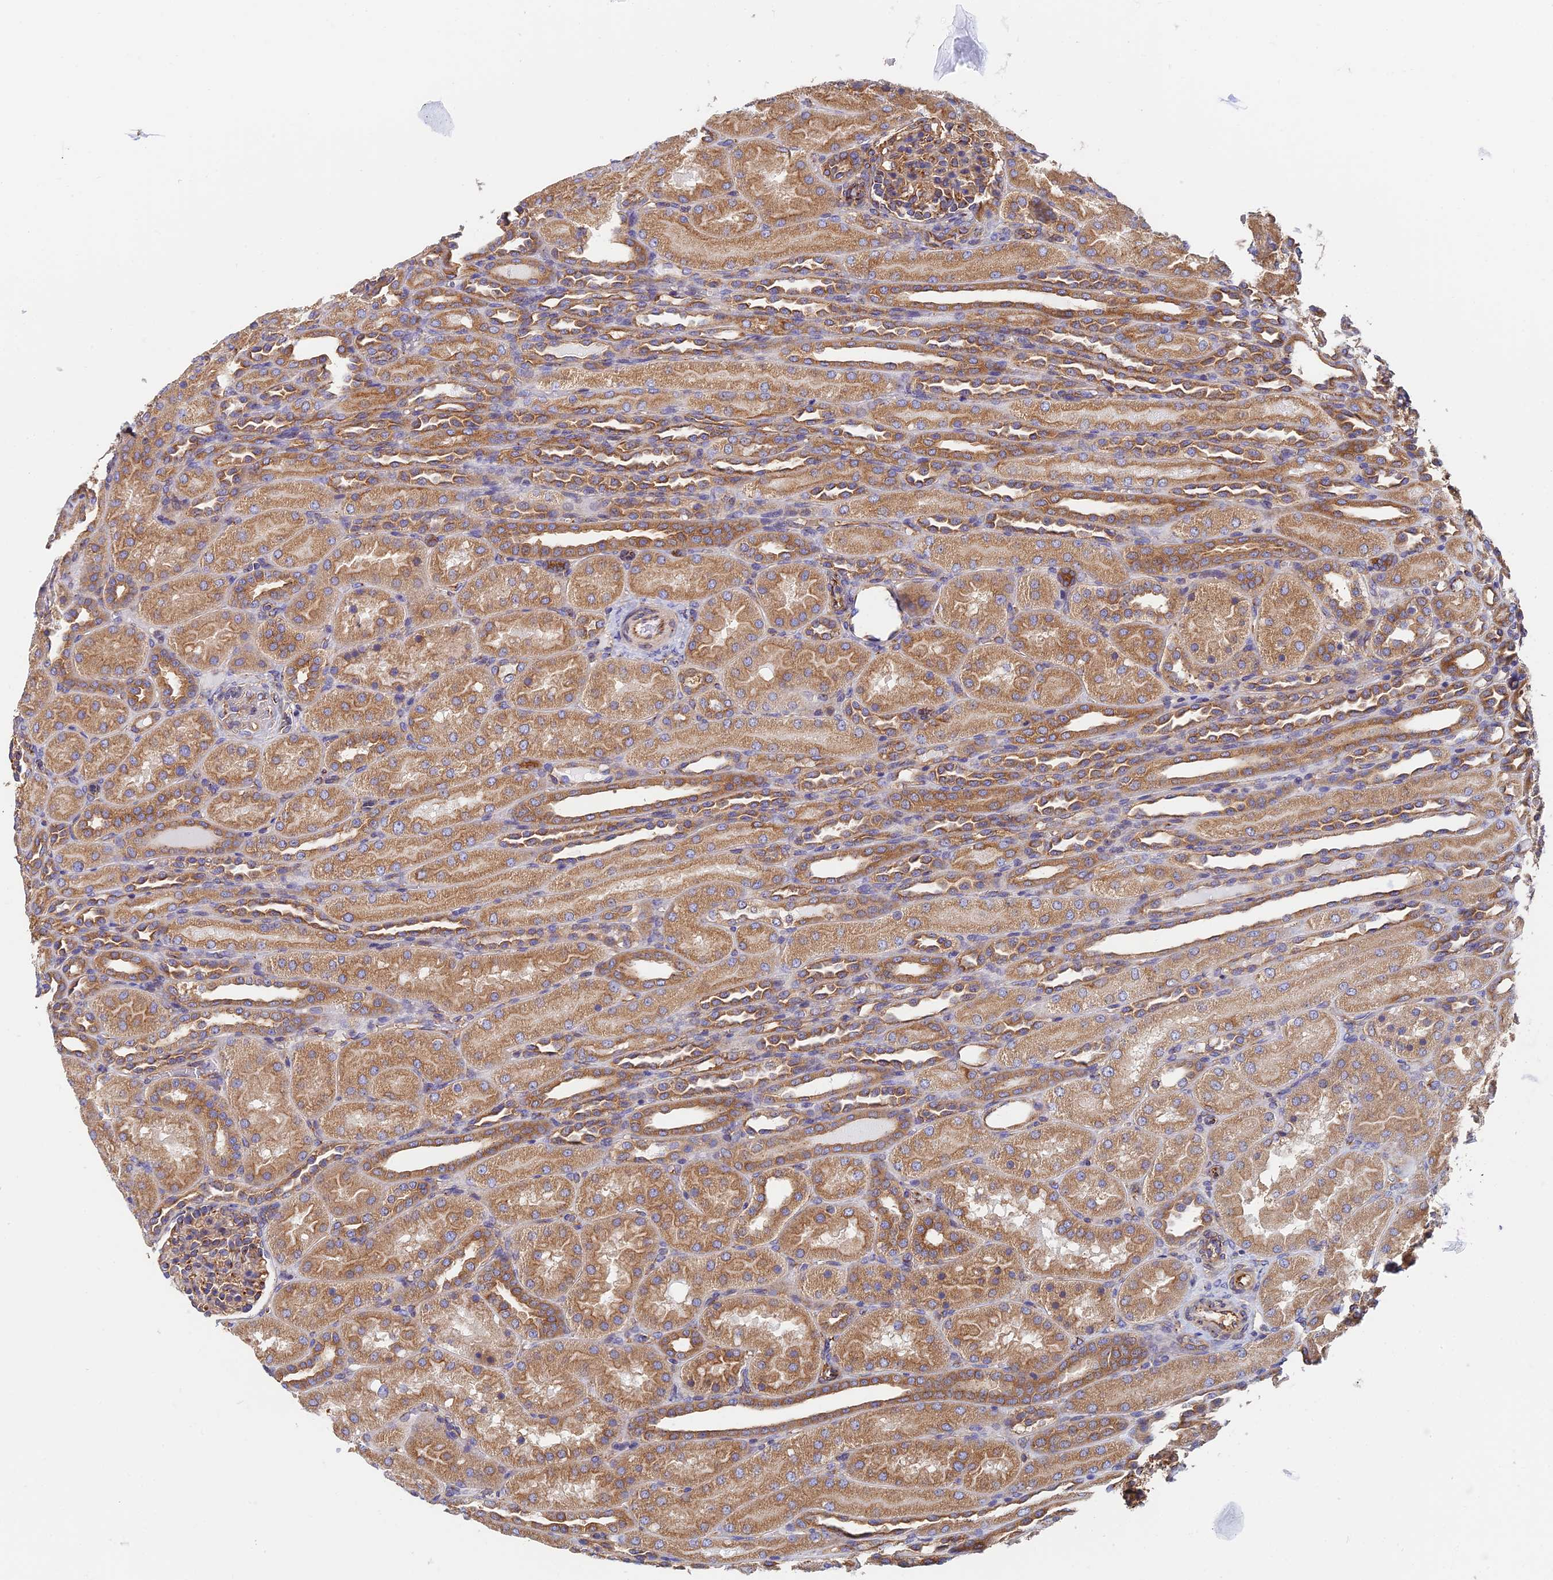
{"staining": {"intensity": "moderate", "quantity": ">75%", "location": "cytoplasmic/membranous"}, "tissue": "kidney", "cell_type": "Cells in glomeruli", "image_type": "normal", "snomed": [{"axis": "morphology", "description": "Normal tissue, NOS"}, {"axis": "topography", "description": "Kidney"}], "caption": "IHC of unremarkable kidney reveals medium levels of moderate cytoplasmic/membranous positivity in approximately >75% of cells in glomeruli. (DAB IHC, brown staining for protein, blue staining for nuclei).", "gene": "DCTN2", "patient": {"sex": "male", "age": 1}}